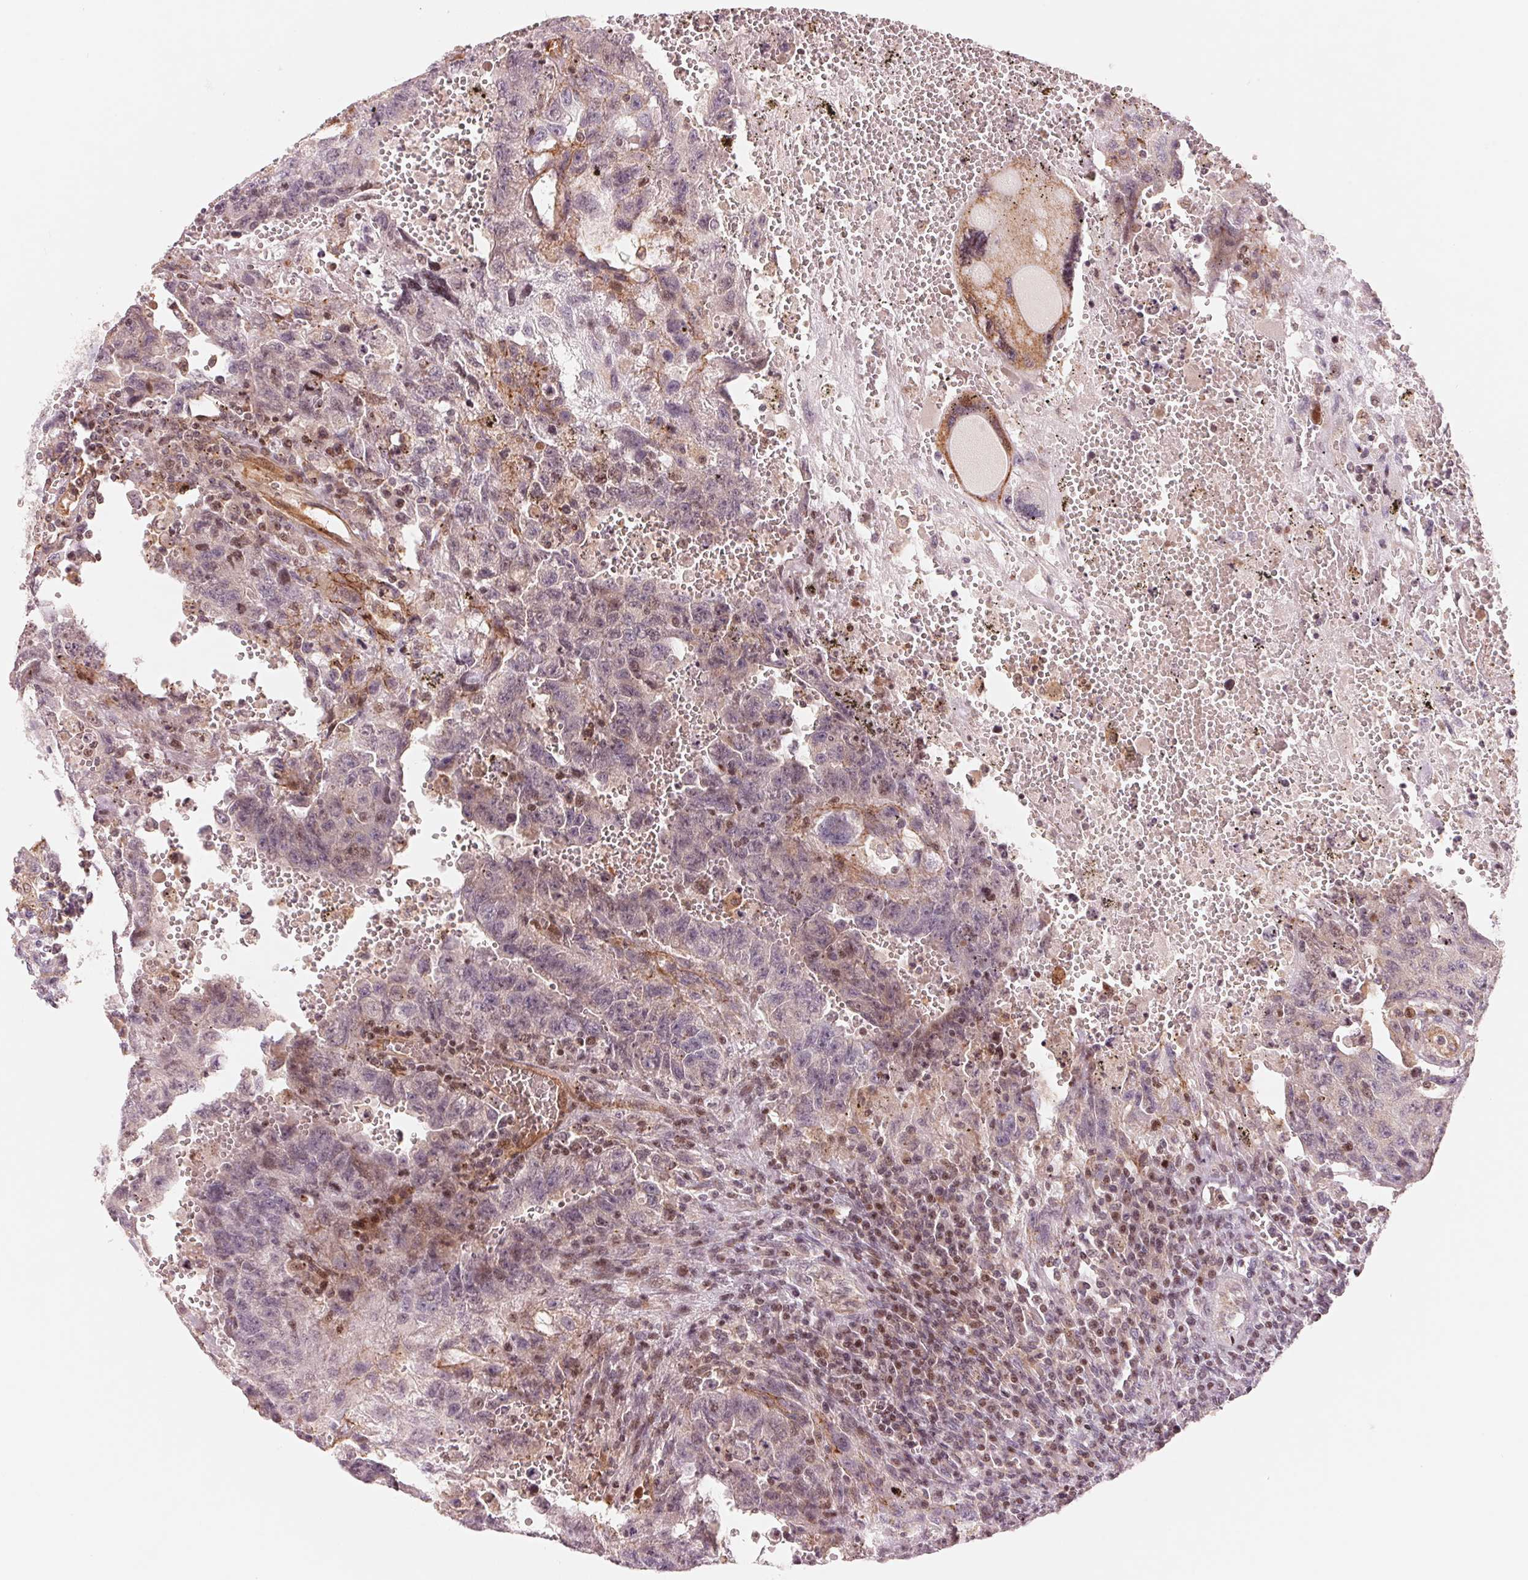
{"staining": {"intensity": "negative", "quantity": "none", "location": "none"}, "tissue": "testis cancer", "cell_type": "Tumor cells", "image_type": "cancer", "snomed": [{"axis": "morphology", "description": "Carcinoma, Embryonal, NOS"}, {"axis": "topography", "description": "Testis"}], "caption": "Tumor cells show no significant expression in testis cancer (embryonal carcinoma). (DAB immunohistochemistry, high magnification).", "gene": "SLC17A4", "patient": {"sex": "male", "age": 26}}